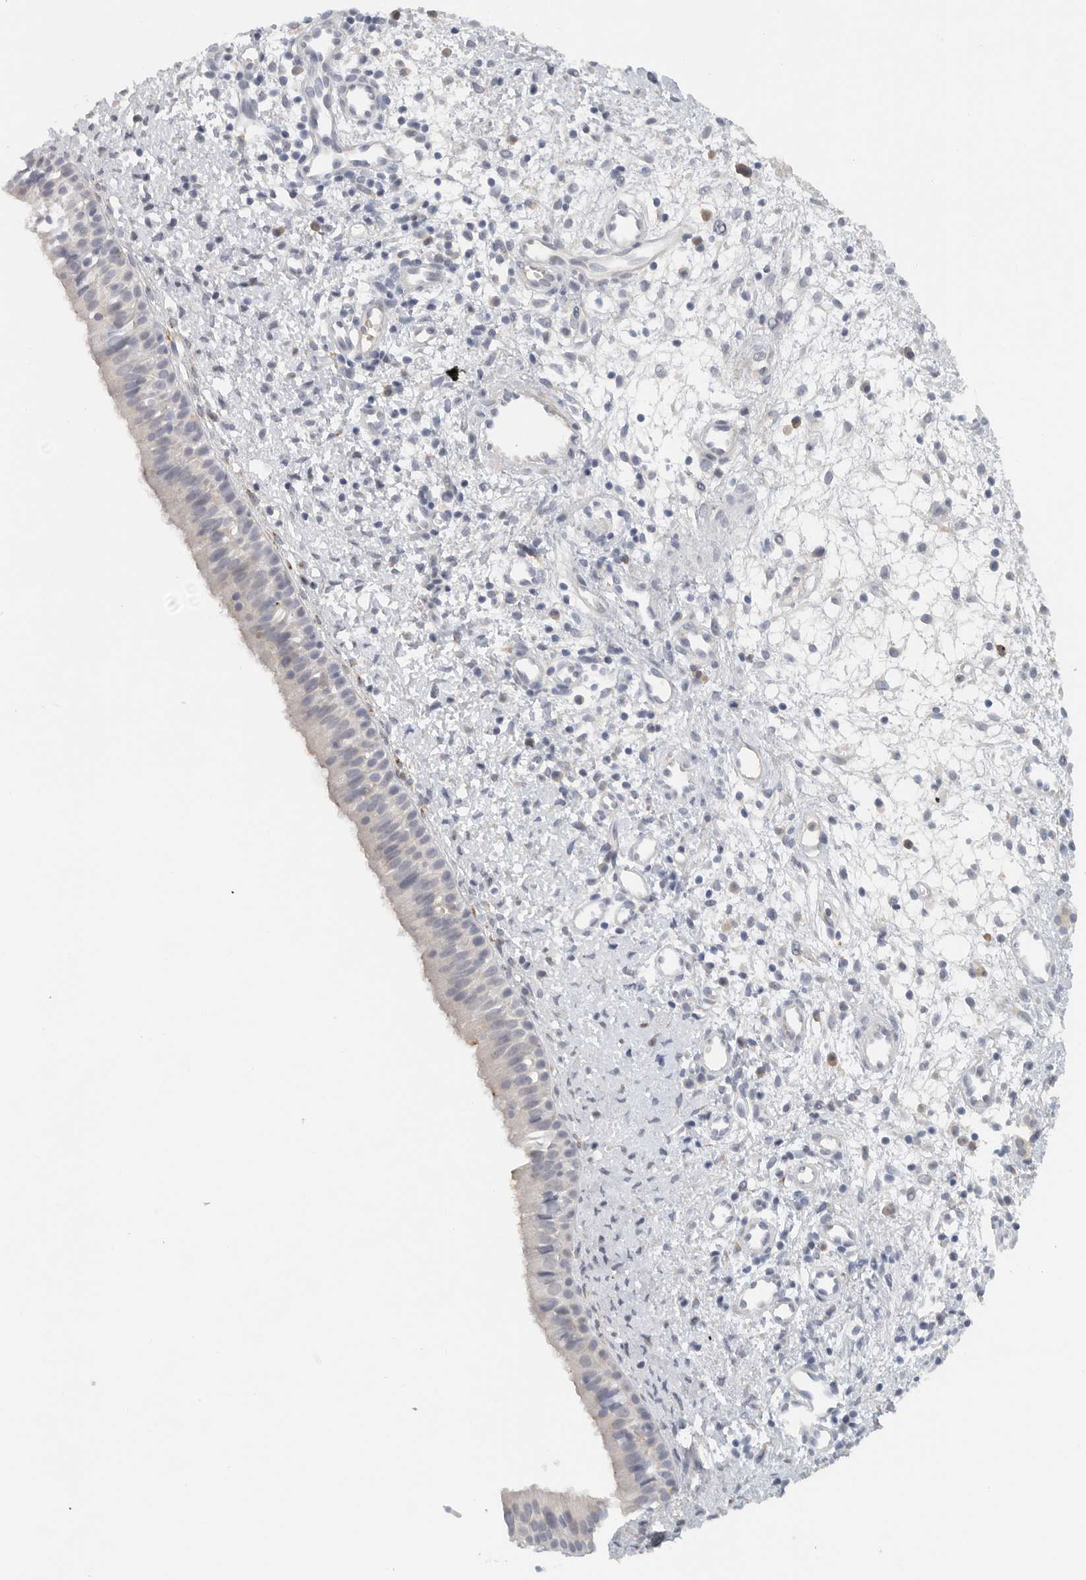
{"staining": {"intensity": "negative", "quantity": "none", "location": "none"}, "tissue": "nasopharynx", "cell_type": "Respiratory epithelial cells", "image_type": "normal", "snomed": [{"axis": "morphology", "description": "Normal tissue, NOS"}, {"axis": "topography", "description": "Nasopharynx"}], "caption": "A histopathology image of nasopharynx stained for a protein reveals no brown staining in respiratory epithelial cells. (Brightfield microscopy of DAB immunohistochemistry (IHC) at high magnification).", "gene": "PAM", "patient": {"sex": "male", "age": 22}}